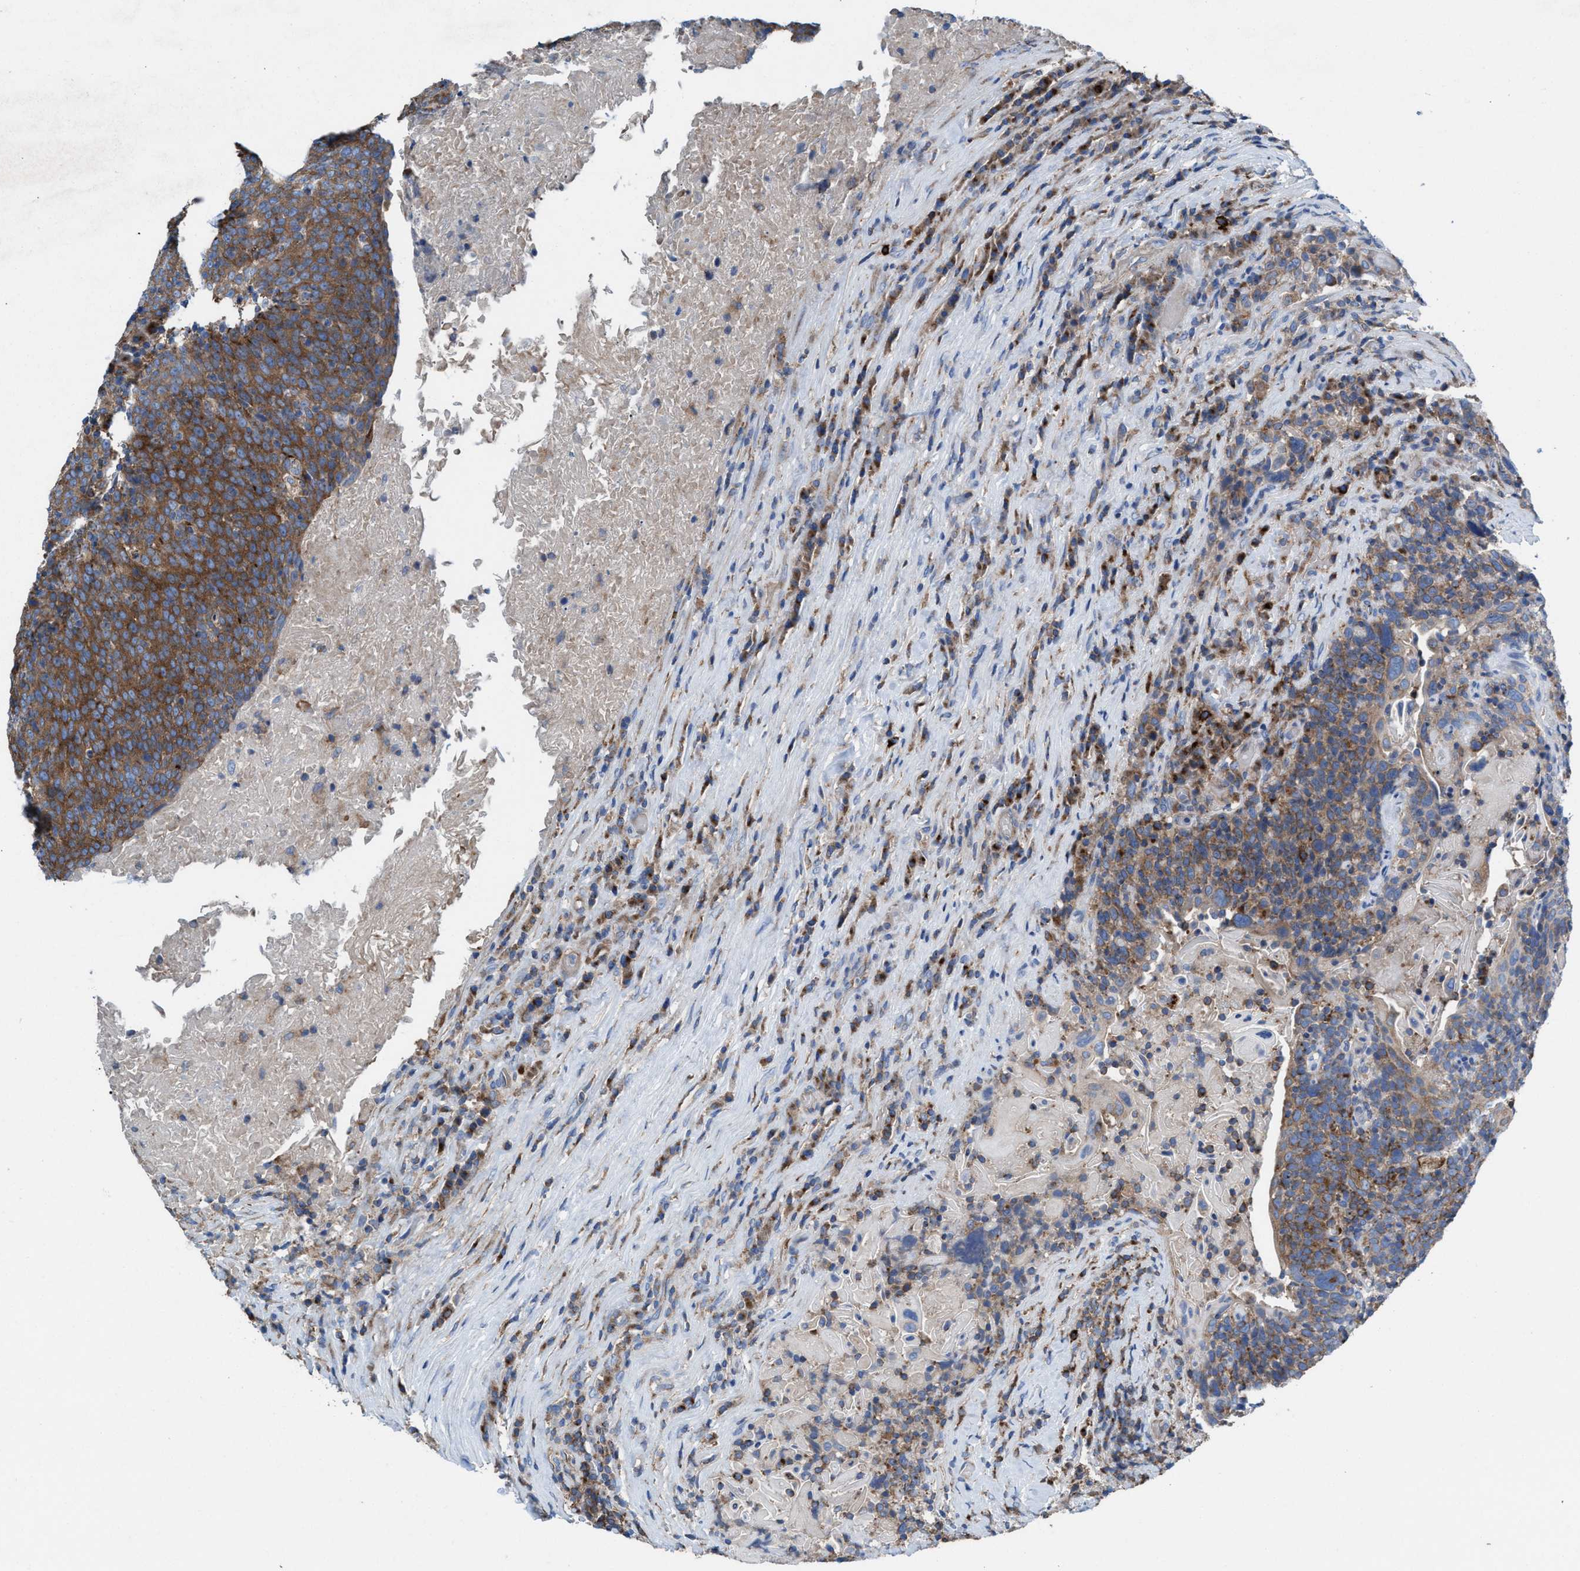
{"staining": {"intensity": "moderate", "quantity": ">75%", "location": "cytoplasmic/membranous"}, "tissue": "head and neck cancer", "cell_type": "Tumor cells", "image_type": "cancer", "snomed": [{"axis": "morphology", "description": "Squamous cell carcinoma, NOS"}, {"axis": "morphology", "description": "Squamous cell carcinoma, metastatic, NOS"}, {"axis": "topography", "description": "Lymph node"}, {"axis": "topography", "description": "Head-Neck"}], "caption": "Protein staining shows moderate cytoplasmic/membranous staining in approximately >75% of tumor cells in squamous cell carcinoma (head and neck). (DAB (3,3'-diaminobenzidine) IHC with brightfield microscopy, high magnification).", "gene": "NYAP1", "patient": {"sex": "male", "age": 62}}